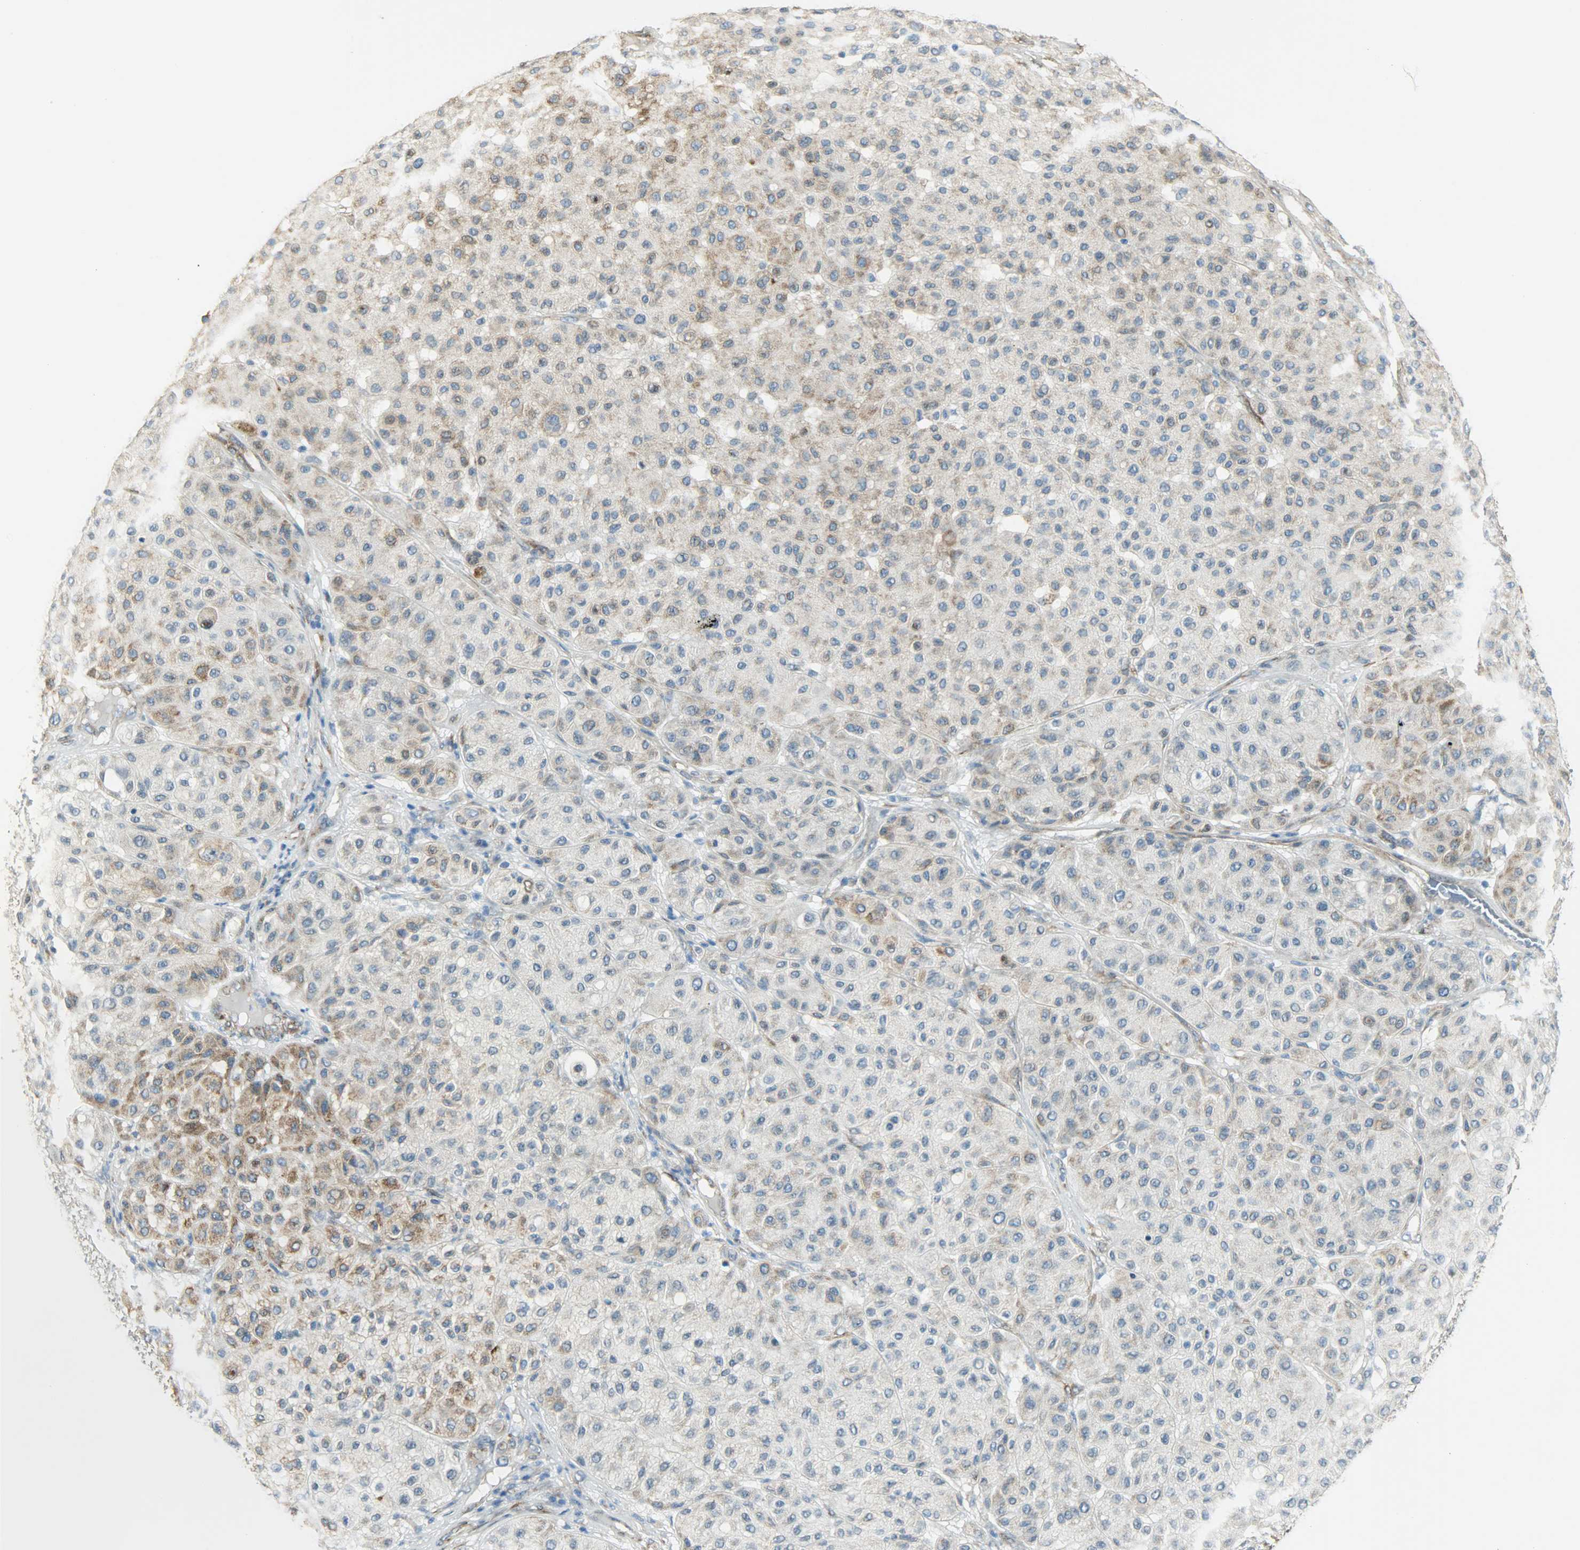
{"staining": {"intensity": "moderate", "quantity": ">75%", "location": "cytoplasmic/membranous"}, "tissue": "melanoma", "cell_type": "Tumor cells", "image_type": "cancer", "snomed": [{"axis": "morphology", "description": "Normal tissue, NOS"}, {"axis": "morphology", "description": "Malignant melanoma, Metastatic site"}, {"axis": "topography", "description": "Skin"}], "caption": "Protein staining shows moderate cytoplasmic/membranous staining in about >75% of tumor cells in malignant melanoma (metastatic site).", "gene": "PKD2", "patient": {"sex": "male", "age": 41}}